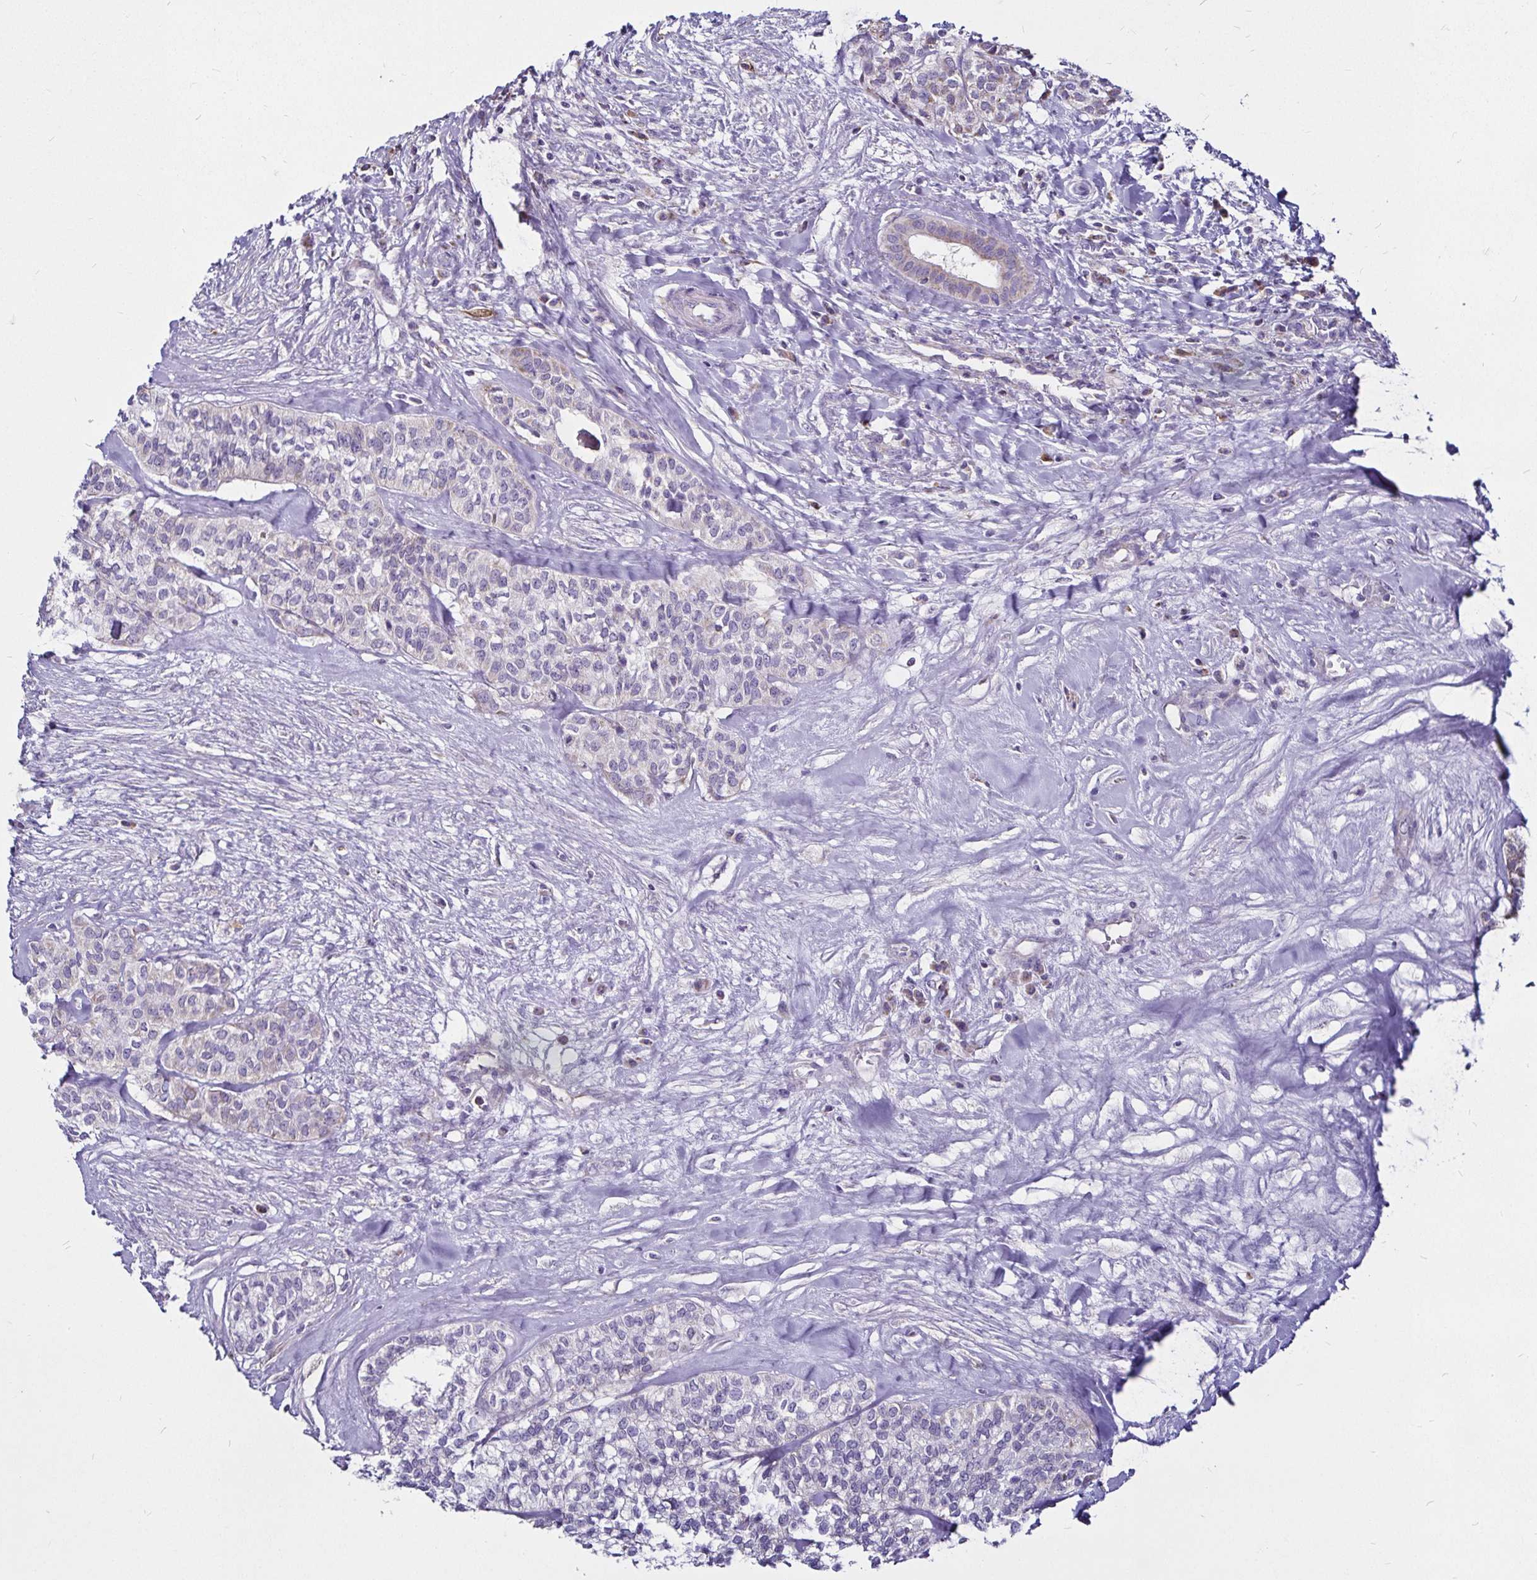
{"staining": {"intensity": "weak", "quantity": "<25%", "location": "cytoplasmic/membranous"}, "tissue": "head and neck cancer", "cell_type": "Tumor cells", "image_type": "cancer", "snomed": [{"axis": "morphology", "description": "Adenocarcinoma, NOS"}, {"axis": "topography", "description": "Head-Neck"}], "caption": "Image shows no protein staining in tumor cells of head and neck adenocarcinoma tissue.", "gene": "PGAM2", "patient": {"sex": "male", "age": 81}}